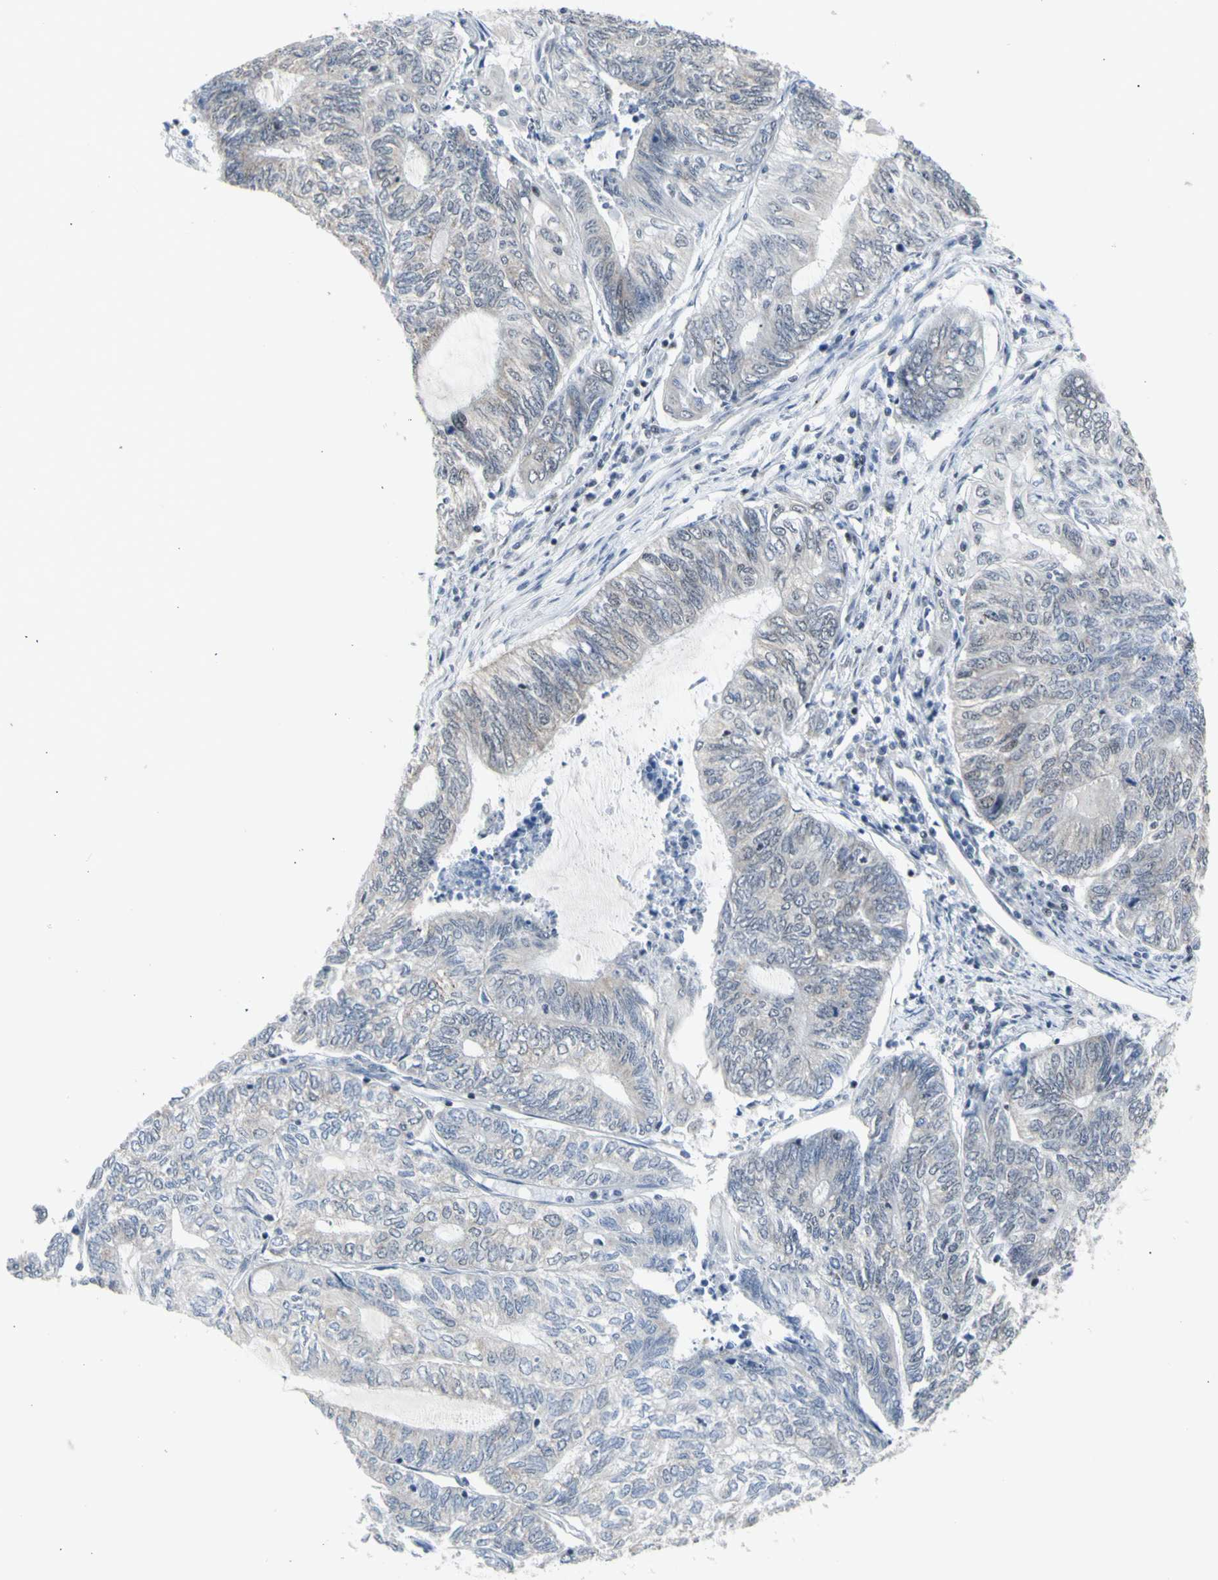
{"staining": {"intensity": "negative", "quantity": "none", "location": "none"}, "tissue": "endometrial cancer", "cell_type": "Tumor cells", "image_type": "cancer", "snomed": [{"axis": "morphology", "description": "Adenocarcinoma, NOS"}, {"axis": "topography", "description": "Uterus"}, {"axis": "topography", "description": "Endometrium"}], "caption": "Immunohistochemistry histopathology image of neoplastic tissue: human adenocarcinoma (endometrial) stained with DAB displays no significant protein staining in tumor cells. (DAB immunohistochemistry with hematoxylin counter stain).", "gene": "DHRS7B", "patient": {"sex": "female", "age": 70}}